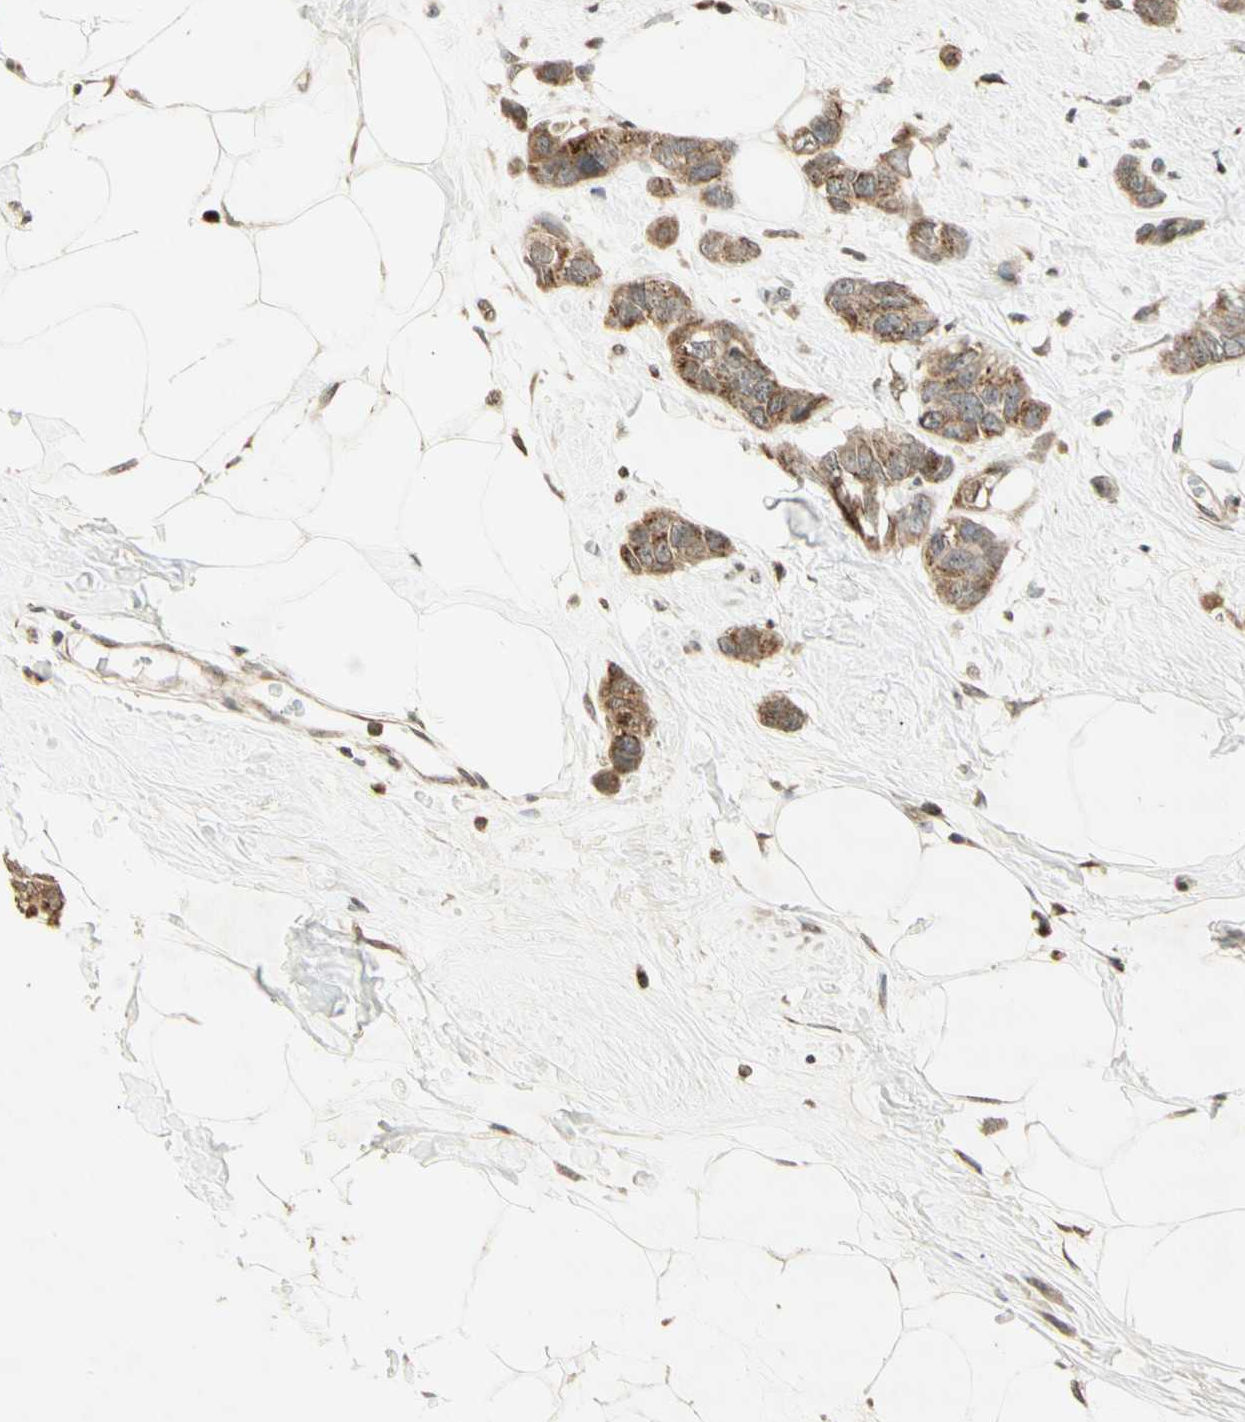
{"staining": {"intensity": "moderate", "quantity": ">75%", "location": "cytoplasmic/membranous"}, "tissue": "breast cancer", "cell_type": "Tumor cells", "image_type": "cancer", "snomed": [{"axis": "morphology", "description": "Normal tissue, NOS"}, {"axis": "morphology", "description": "Duct carcinoma"}, {"axis": "topography", "description": "Breast"}], "caption": "This is an image of IHC staining of breast cancer, which shows moderate positivity in the cytoplasmic/membranous of tumor cells.", "gene": "CCNI", "patient": {"sex": "female", "age": 50}}